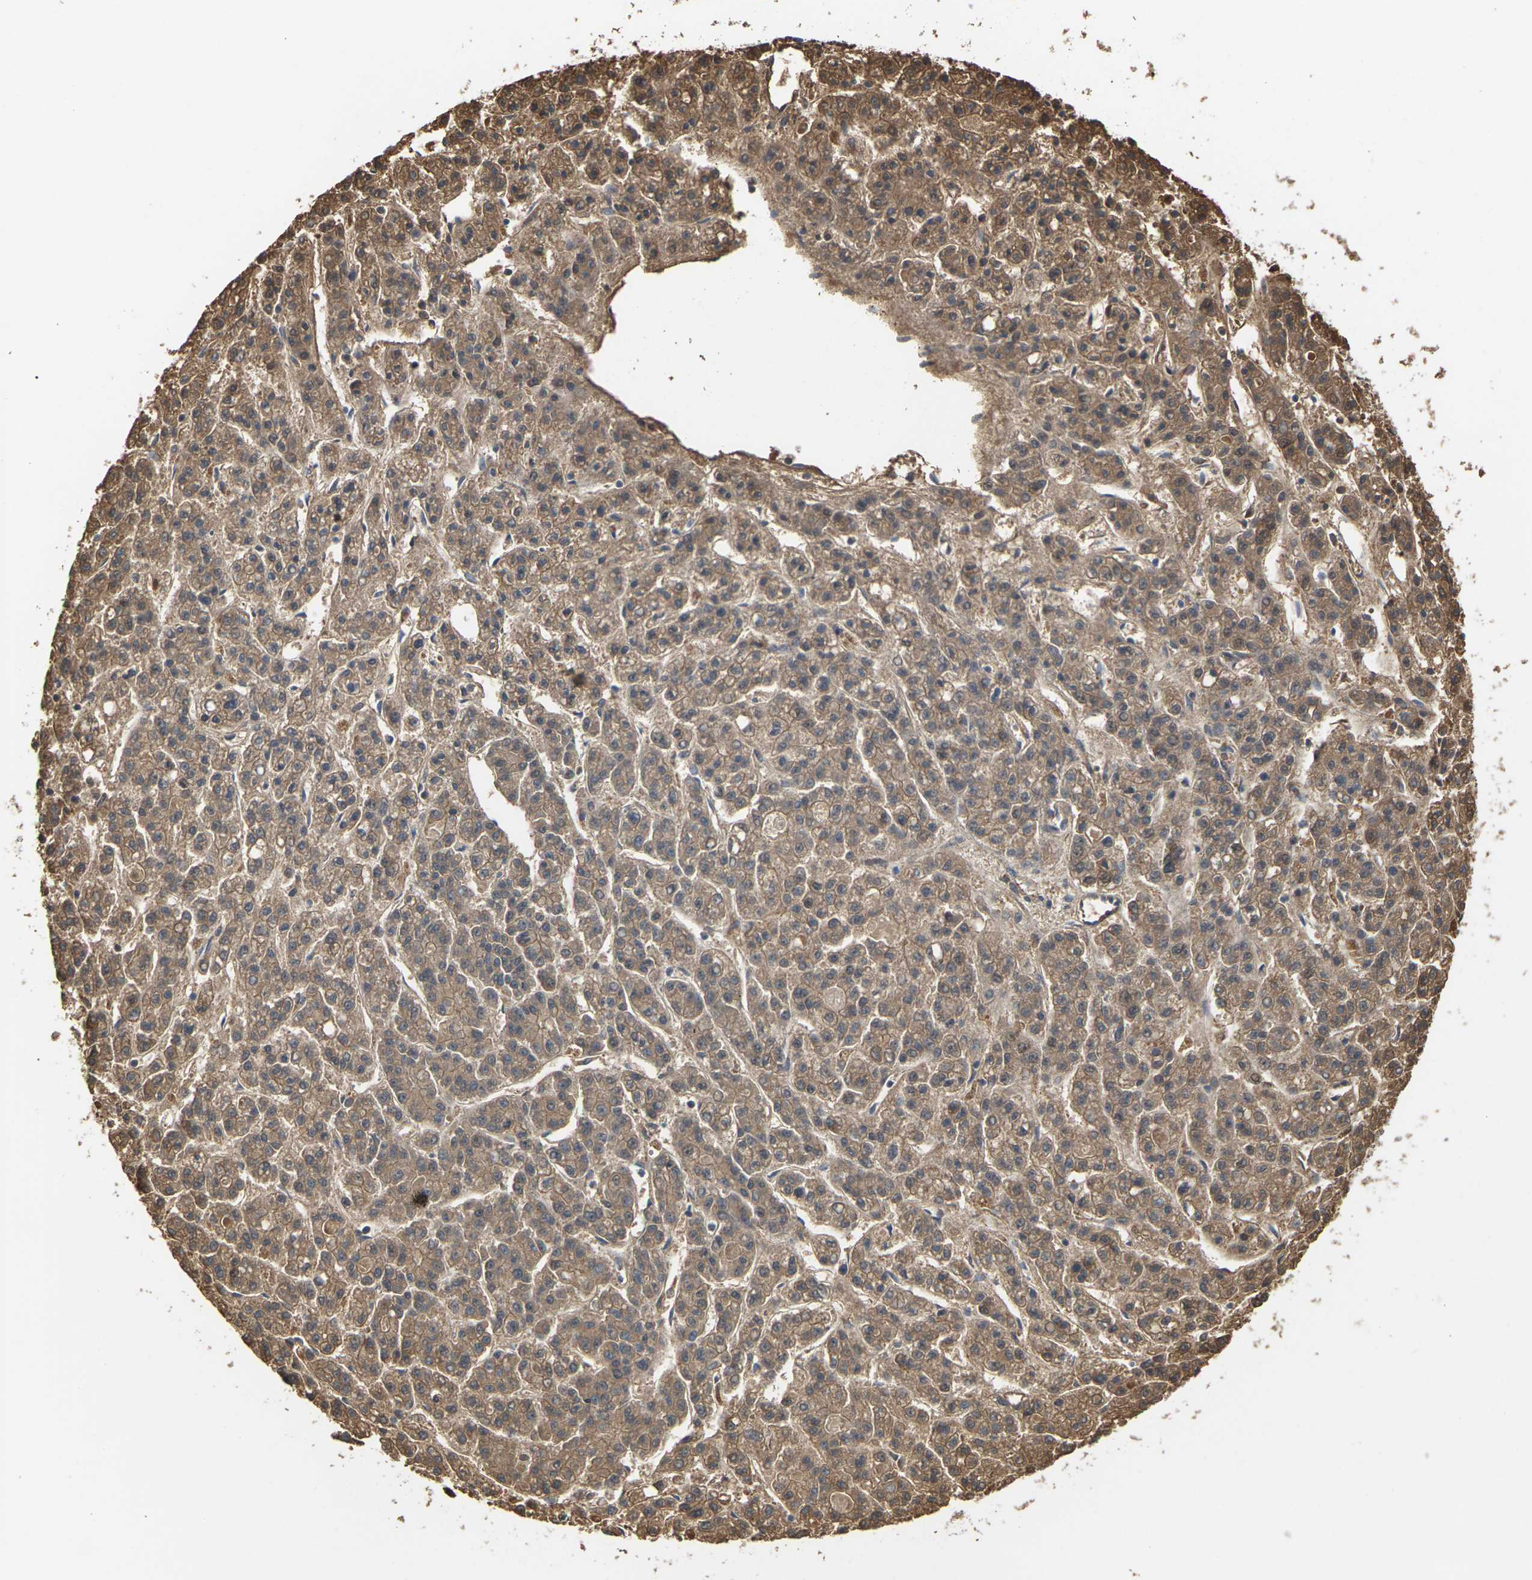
{"staining": {"intensity": "moderate", "quantity": ">75%", "location": "cytoplasmic/membranous"}, "tissue": "liver cancer", "cell_type": "Tumor cells", "image_type": "cancer", "snomed": [{"axis": "morphology", "description": "Carcinoma, Hepatocellular, NOS"}, {"axis": "topography", "description": "Liver"}], "caption": "Liver cancer stained with DAB IHC displays medium levels of moderate cytoplasmic/membranous staining in approximately >75% of tumor cells.", "gene": "PCDHB4", "patient": {"sex": "male", "age": 70}}